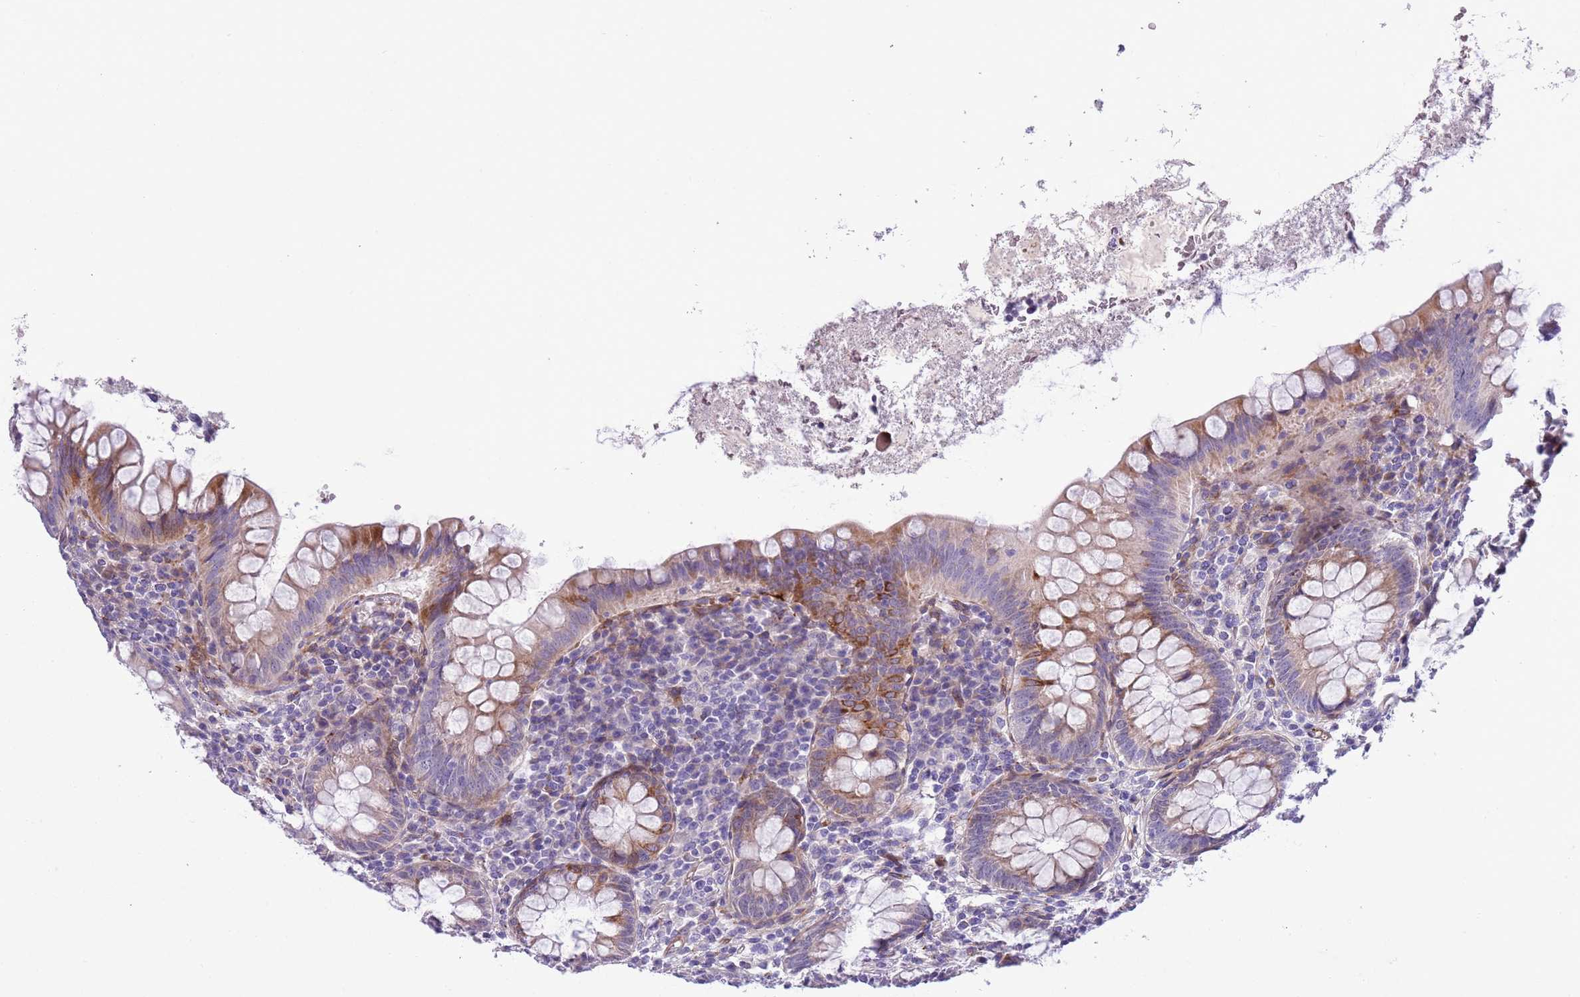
{"staining": {"intensity": "moderate", "quantity": "<25%", "location": "cytoplasmic/membranous"}, "tissue": "appendix", "cell_type": "Glandular cells", "image_type": "normal", "snomed": [{"axis": "morphology", "description": "Normal tissue, NOS"}, {"axis": "topography", "description": "Appendix"}], "caption": "Moderate cytoplasmic/membranous positivity is appreciated in about <25% of glandular cells in normal appendix.", "gene": "MRPL32", "patient": {"sex": "female", "age": 33}}